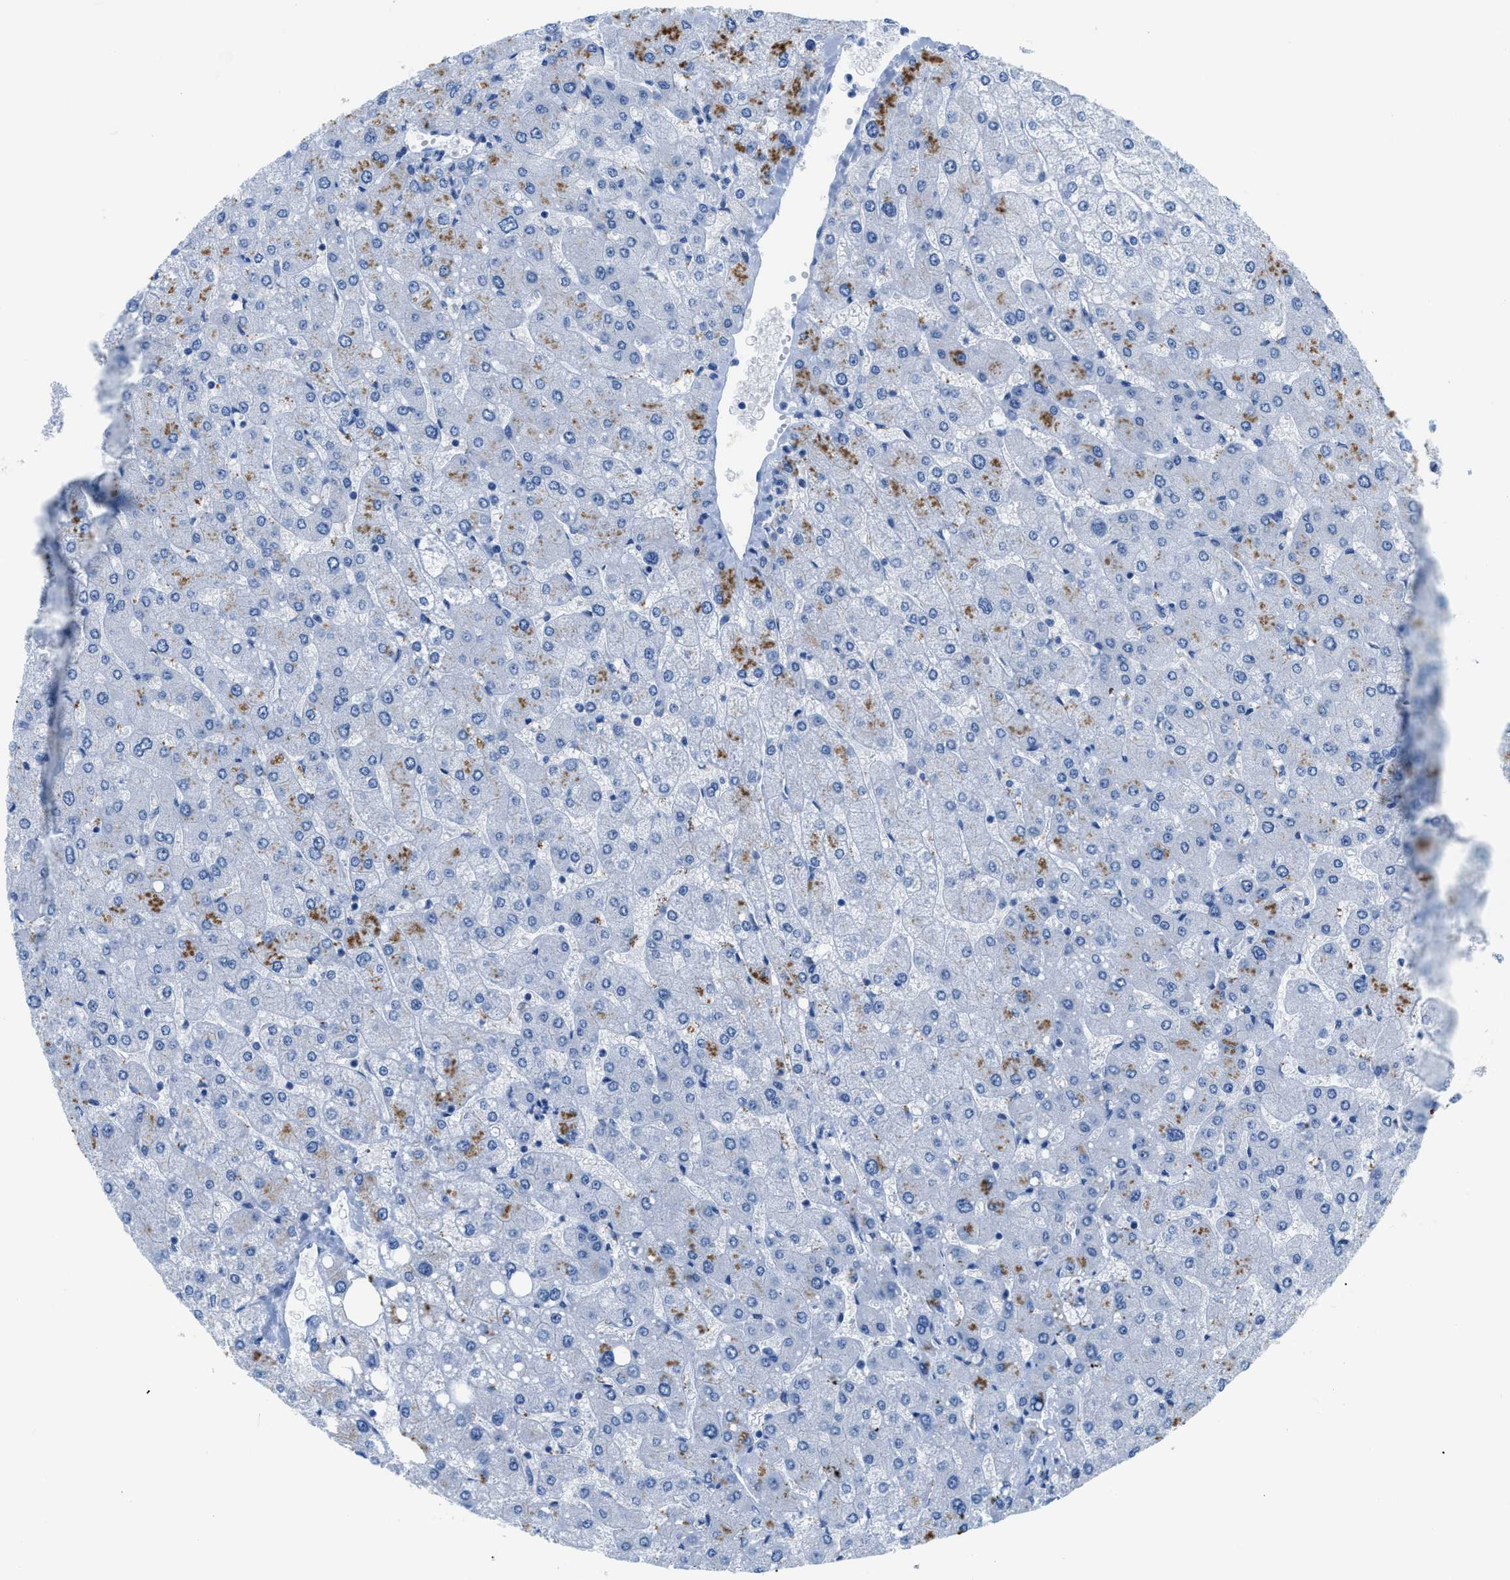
{"staining": {"intensity": "negative", "quantity": "none", "location": "none"}, "tissue": "liver", "cell_type": "Cholangiocytes", "image_type": "normal", "snomed": [{"axis": "morphology", "description": "Normal tissue, NOS"}, {"axis": "topography", "description": "Liver"}], "caption": "Immunohistochemistry histopathology image of benign liver stained for a protein (brown), which exhibits no expression in cholangiocytes. Brightfield microscopy of immunohistochemistry (IHC) stained with DAB (3,3'-diaminobenzidine) (brown) and hematoxylin (blue), captured at high magnification.", "gene": "FDCSP", "patient": {"sex": "male", "age": 55}}